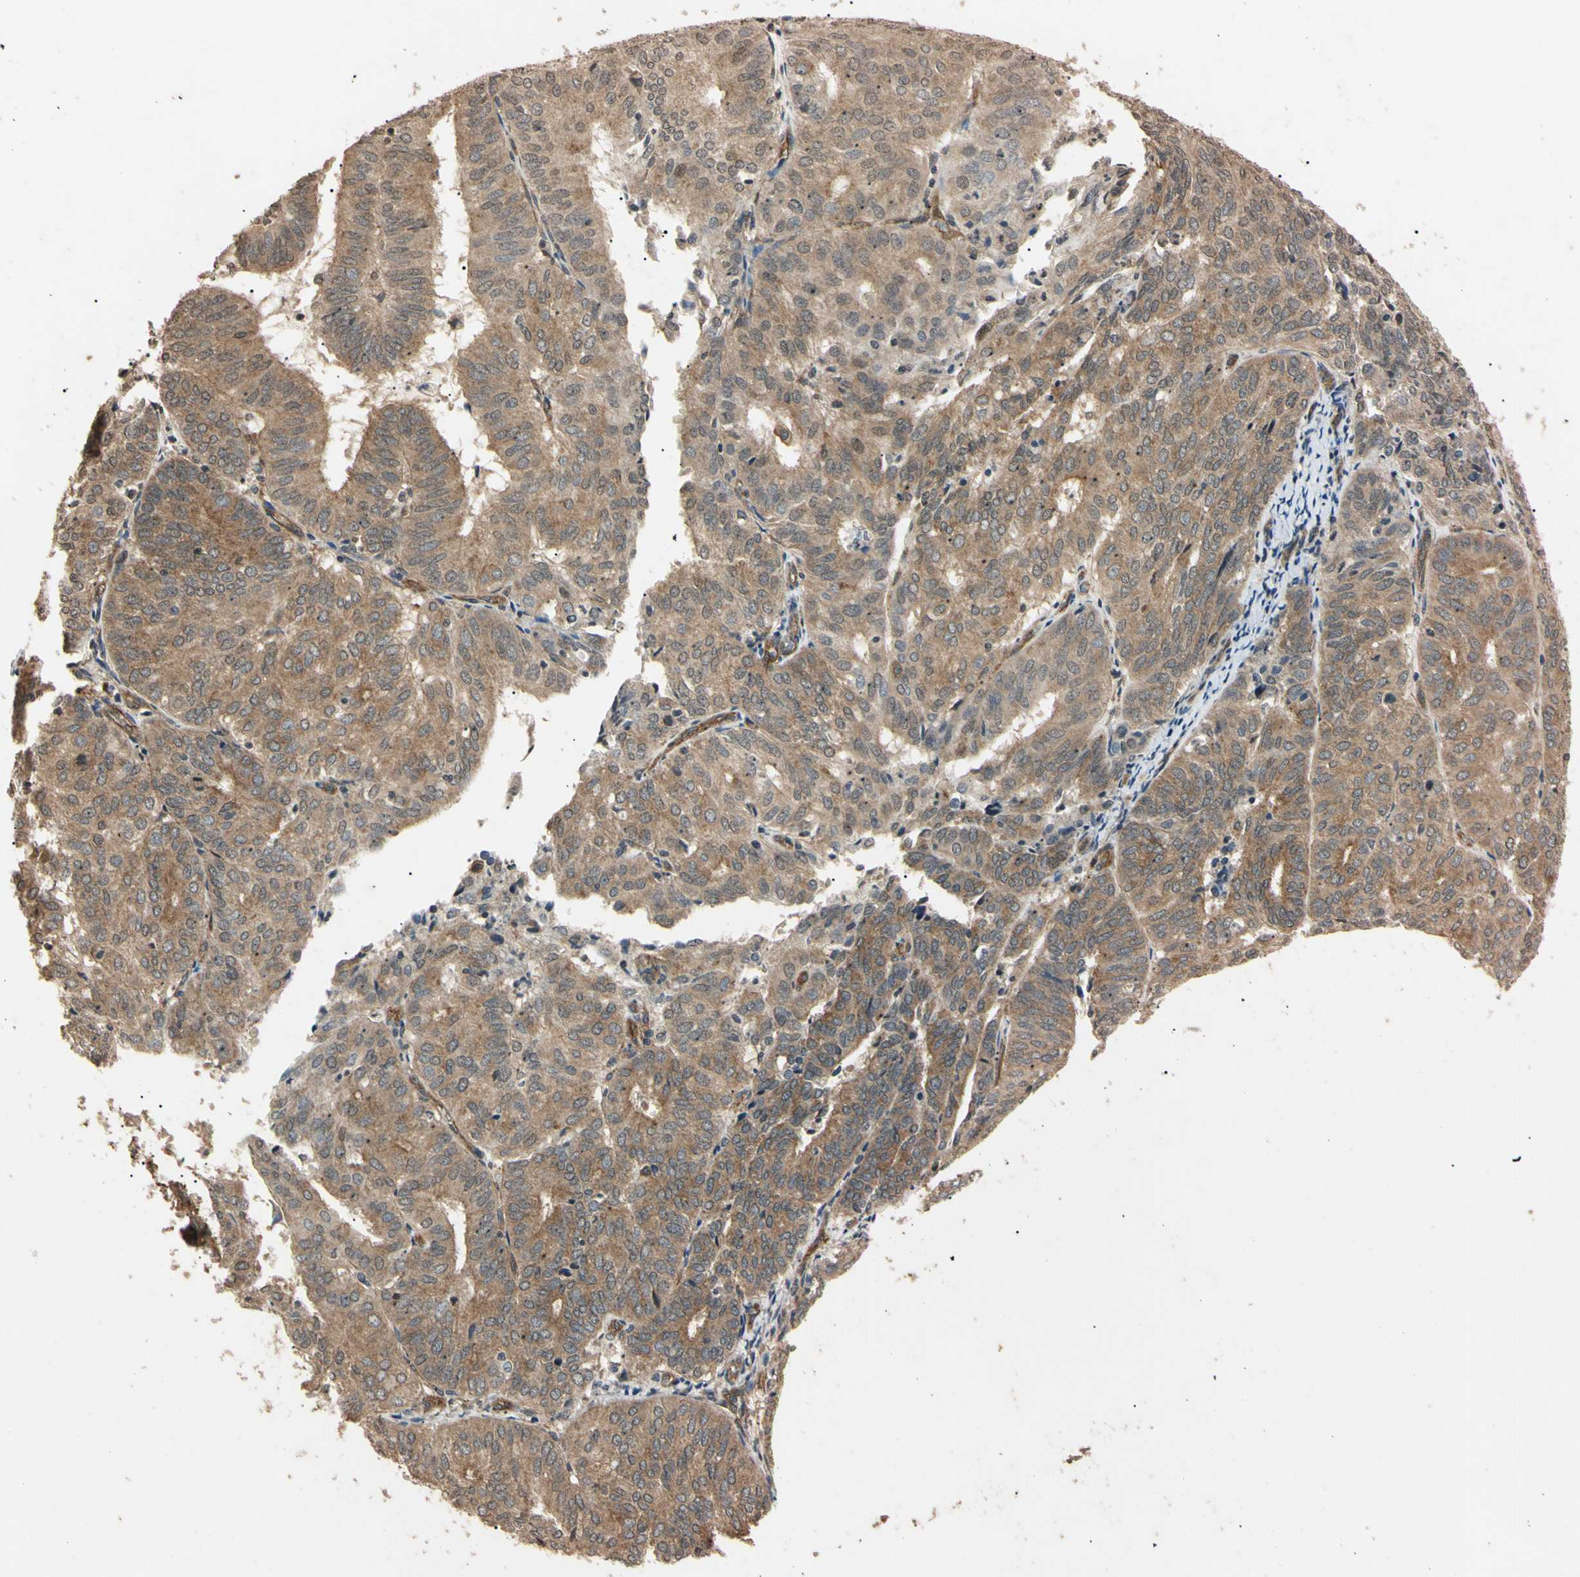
{"staining": {"intensity": "moderate", "quantity": ">75%", "location": "cytoplasmic/membranous"}, "tissue": "endometrial cancer", "cell_type": "Tumor cells", "image_type": "cancer", "snomed": [{"axis": "morphology", "description": "Adenocarcinoma, NOS"}, {"axis": "topography", "description": "Uterus"}], "caption": "Protein positivity by IHC reveals moderate cytoplasmic/membranous expression in about >75% of tumor cells in endometrial cancer. The protein is stained brown, and the nuclei are stained in blue (DAB (3,3'-diaminobenzidine) IHC with brightfield microscopy, high magnification).", "gene": "EPN1", "patient": {"sex": "female", "age": 60}}